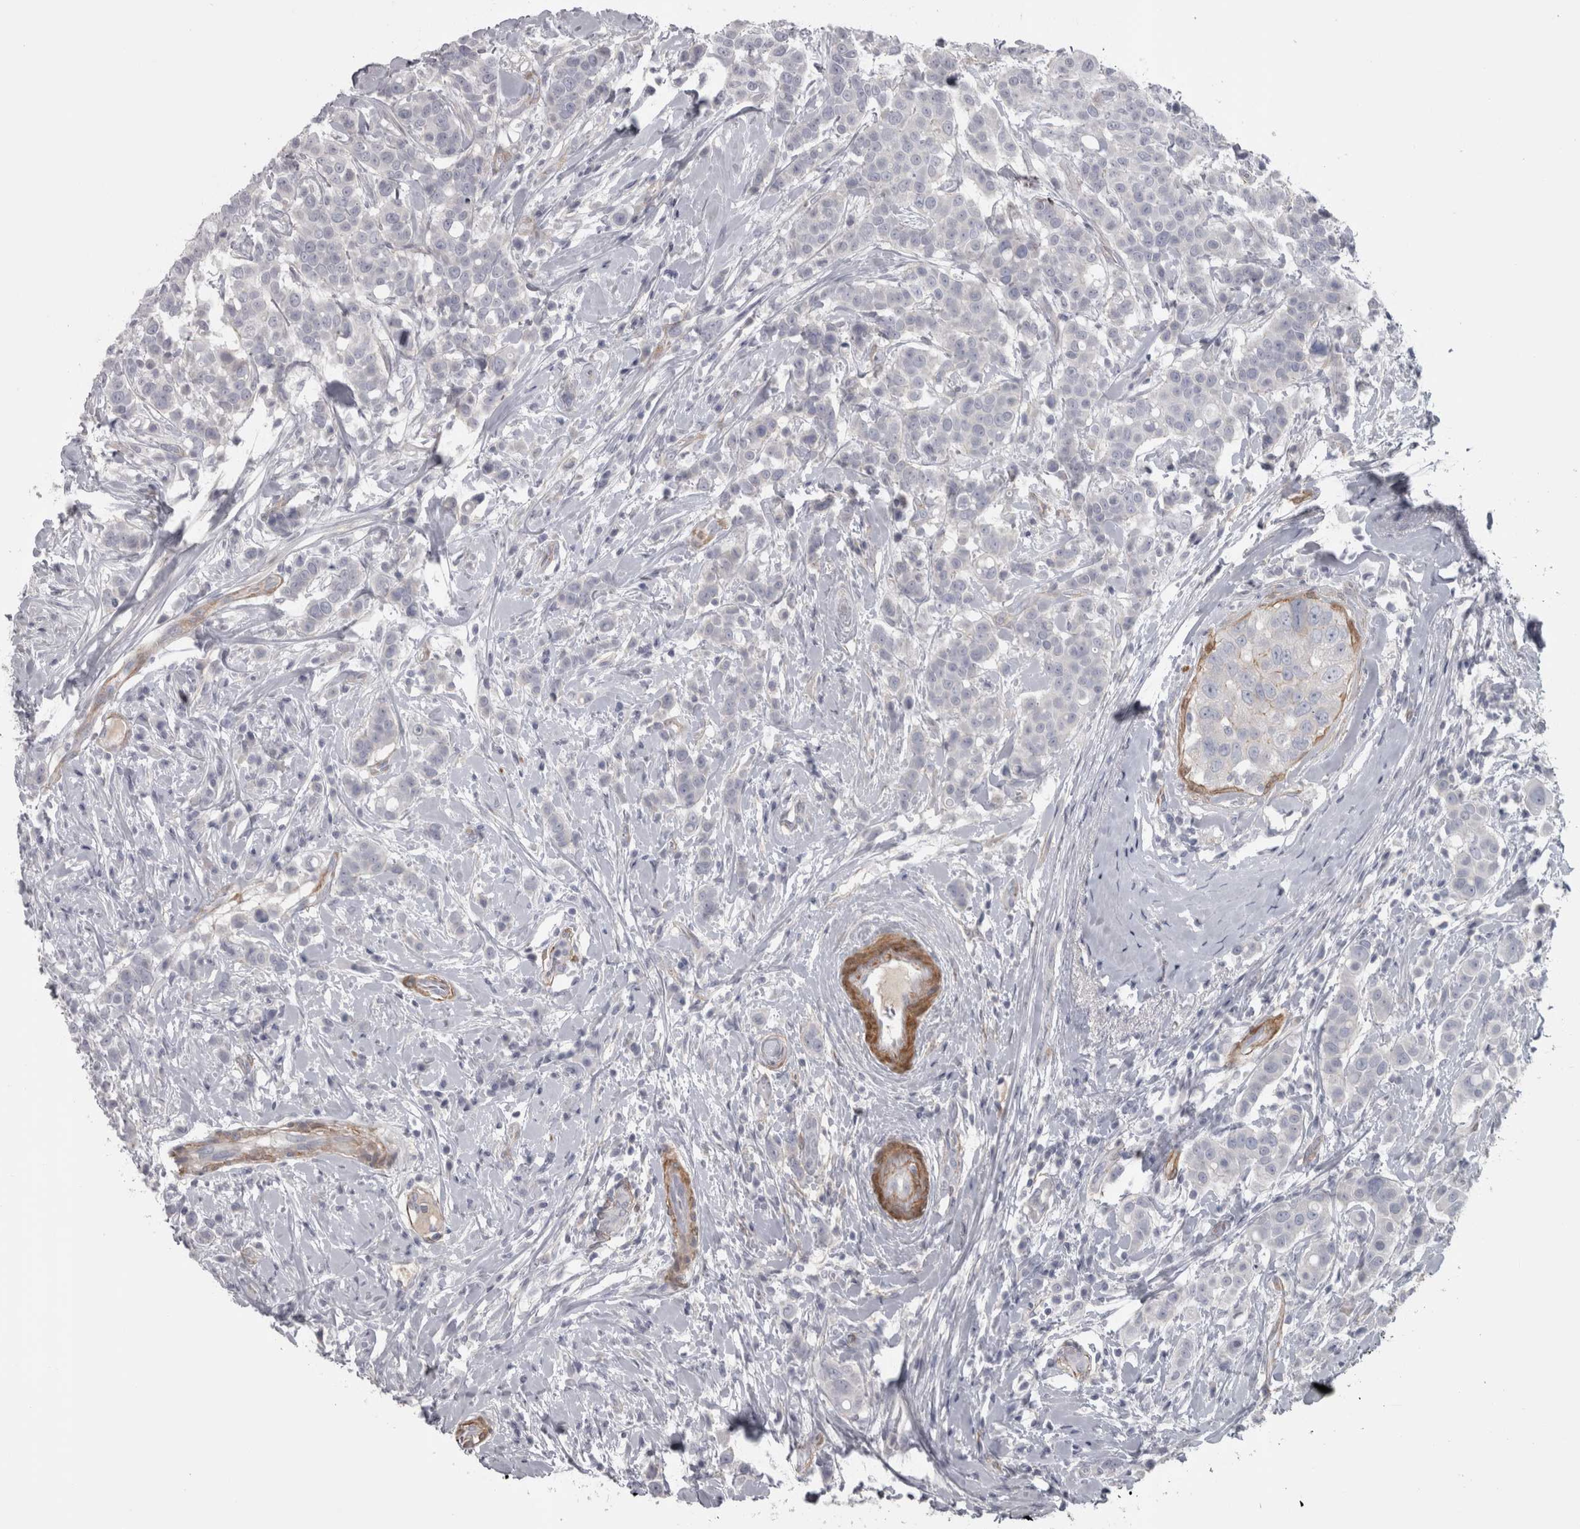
{"staining": {"intensity": "negative", "quantity": "none", "location": "none"}, "tissue": "breast cancer", "cell_type": "Tumor cells", "image_type": "cancer", "snomed": [{"axis": "morphology", "description": "Duct carcinoma"}, {"axis": "topography", "description": "Breast"}], "caption": "Tumor cells are negative for brown protein staining in breast intraductal carcinoma.", "gene": "PPP1R12B", "patient": {"sex": "female", "age": 27}}